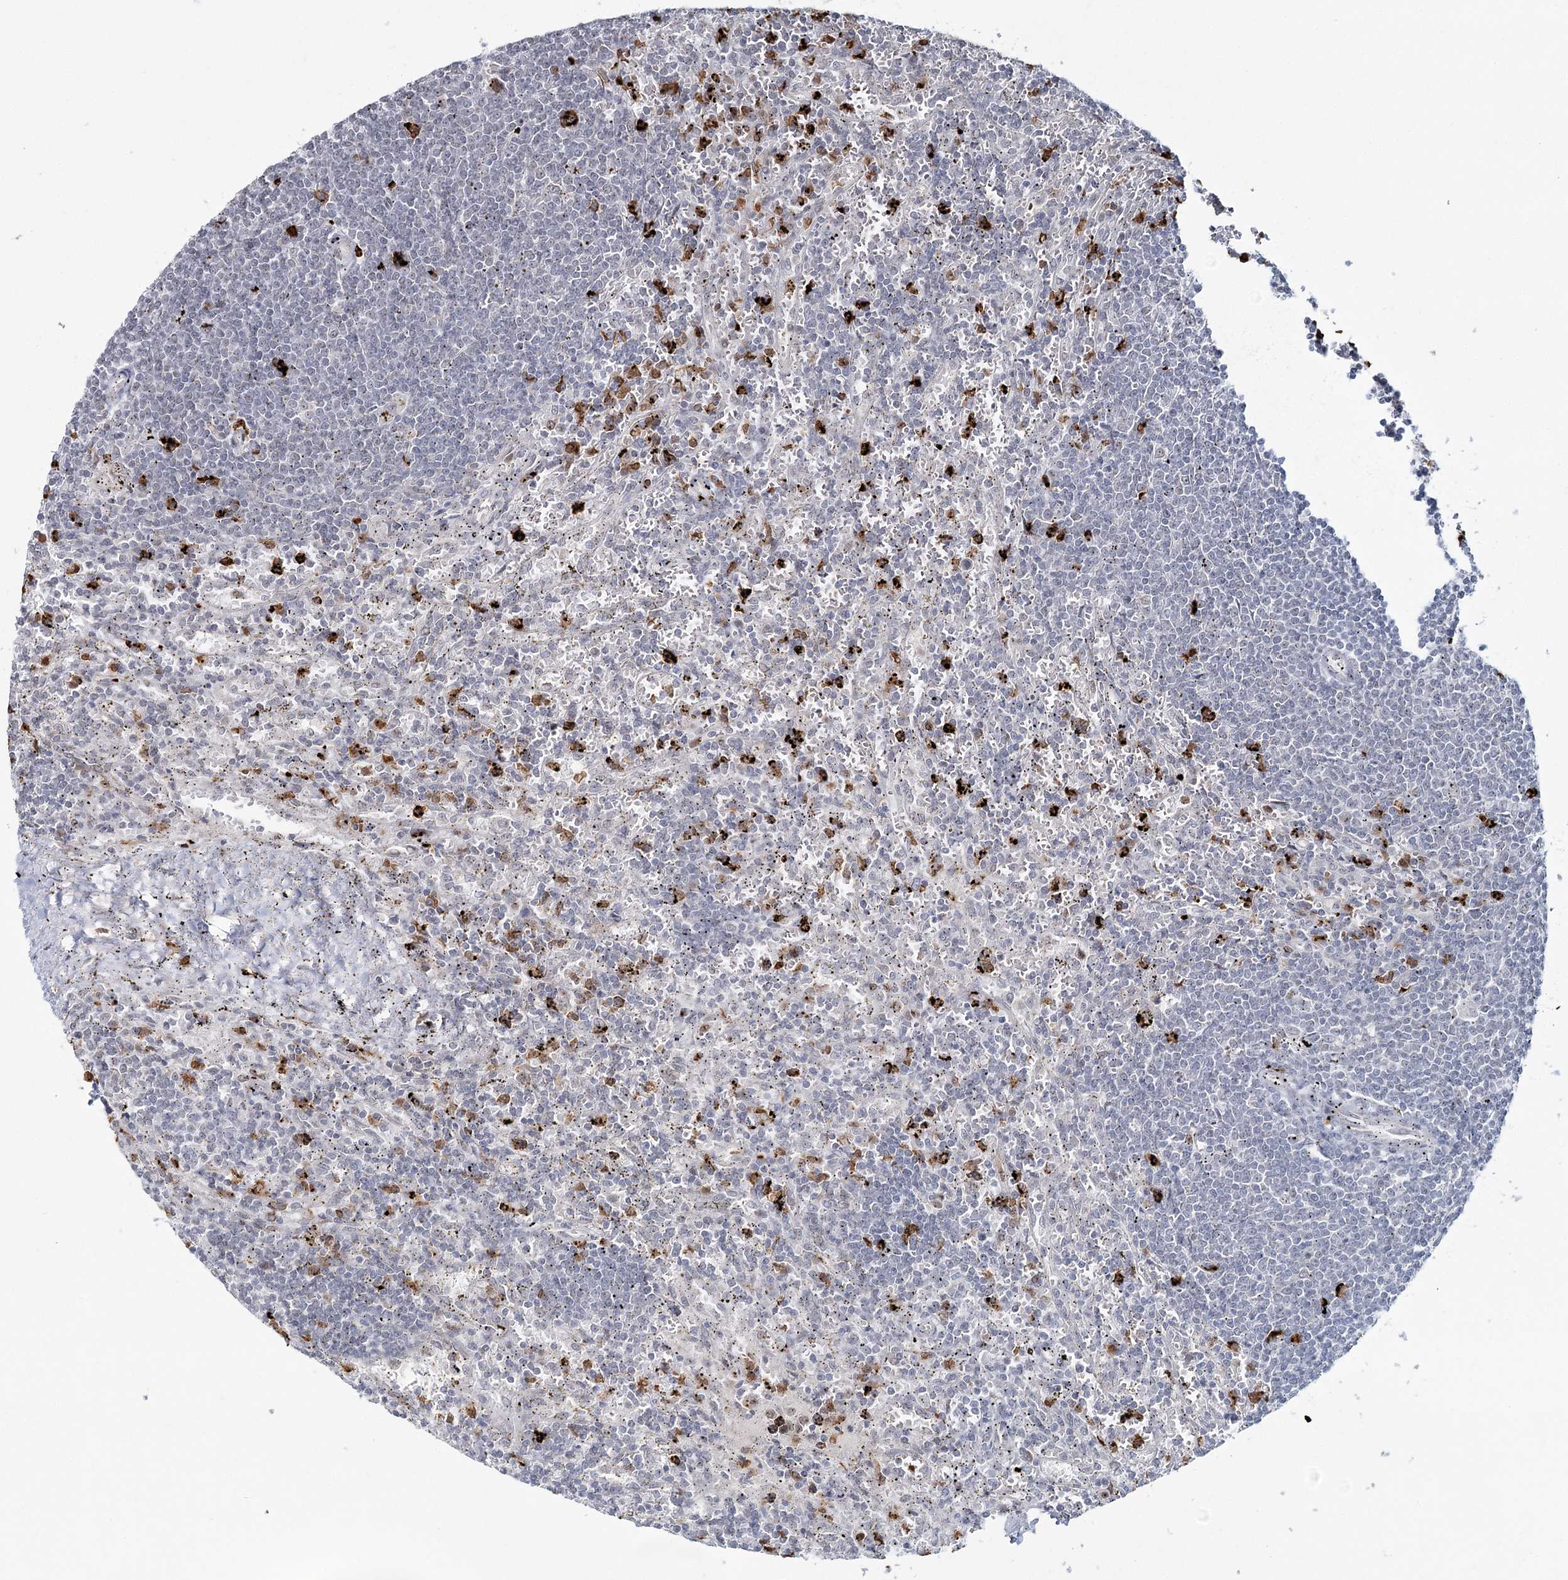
{"staining": {"intensity": "negative", "quantity": "none", "location": "none"}, "tissue": "lymphoma", "cell_type": "Tumor cells", "image_type": "cancer", "snomed": [{"axis": "morphology", "description": "Malignant lymphoma, non-Hodgkin's type, Low grade"}, {"axis": "topography", "description": "Spleen"}], "caption": "DAB immunohistochemical staining of lymphoma displays no significant staining in tumor cells. The staining was performed using DAB to visualize the protein expression in brown, while the nuclei were stained in blue with hematoxylin (Magnification: 20x).", "gene": "ATAD1", "patient": {"sex": "male", "age": 76}}